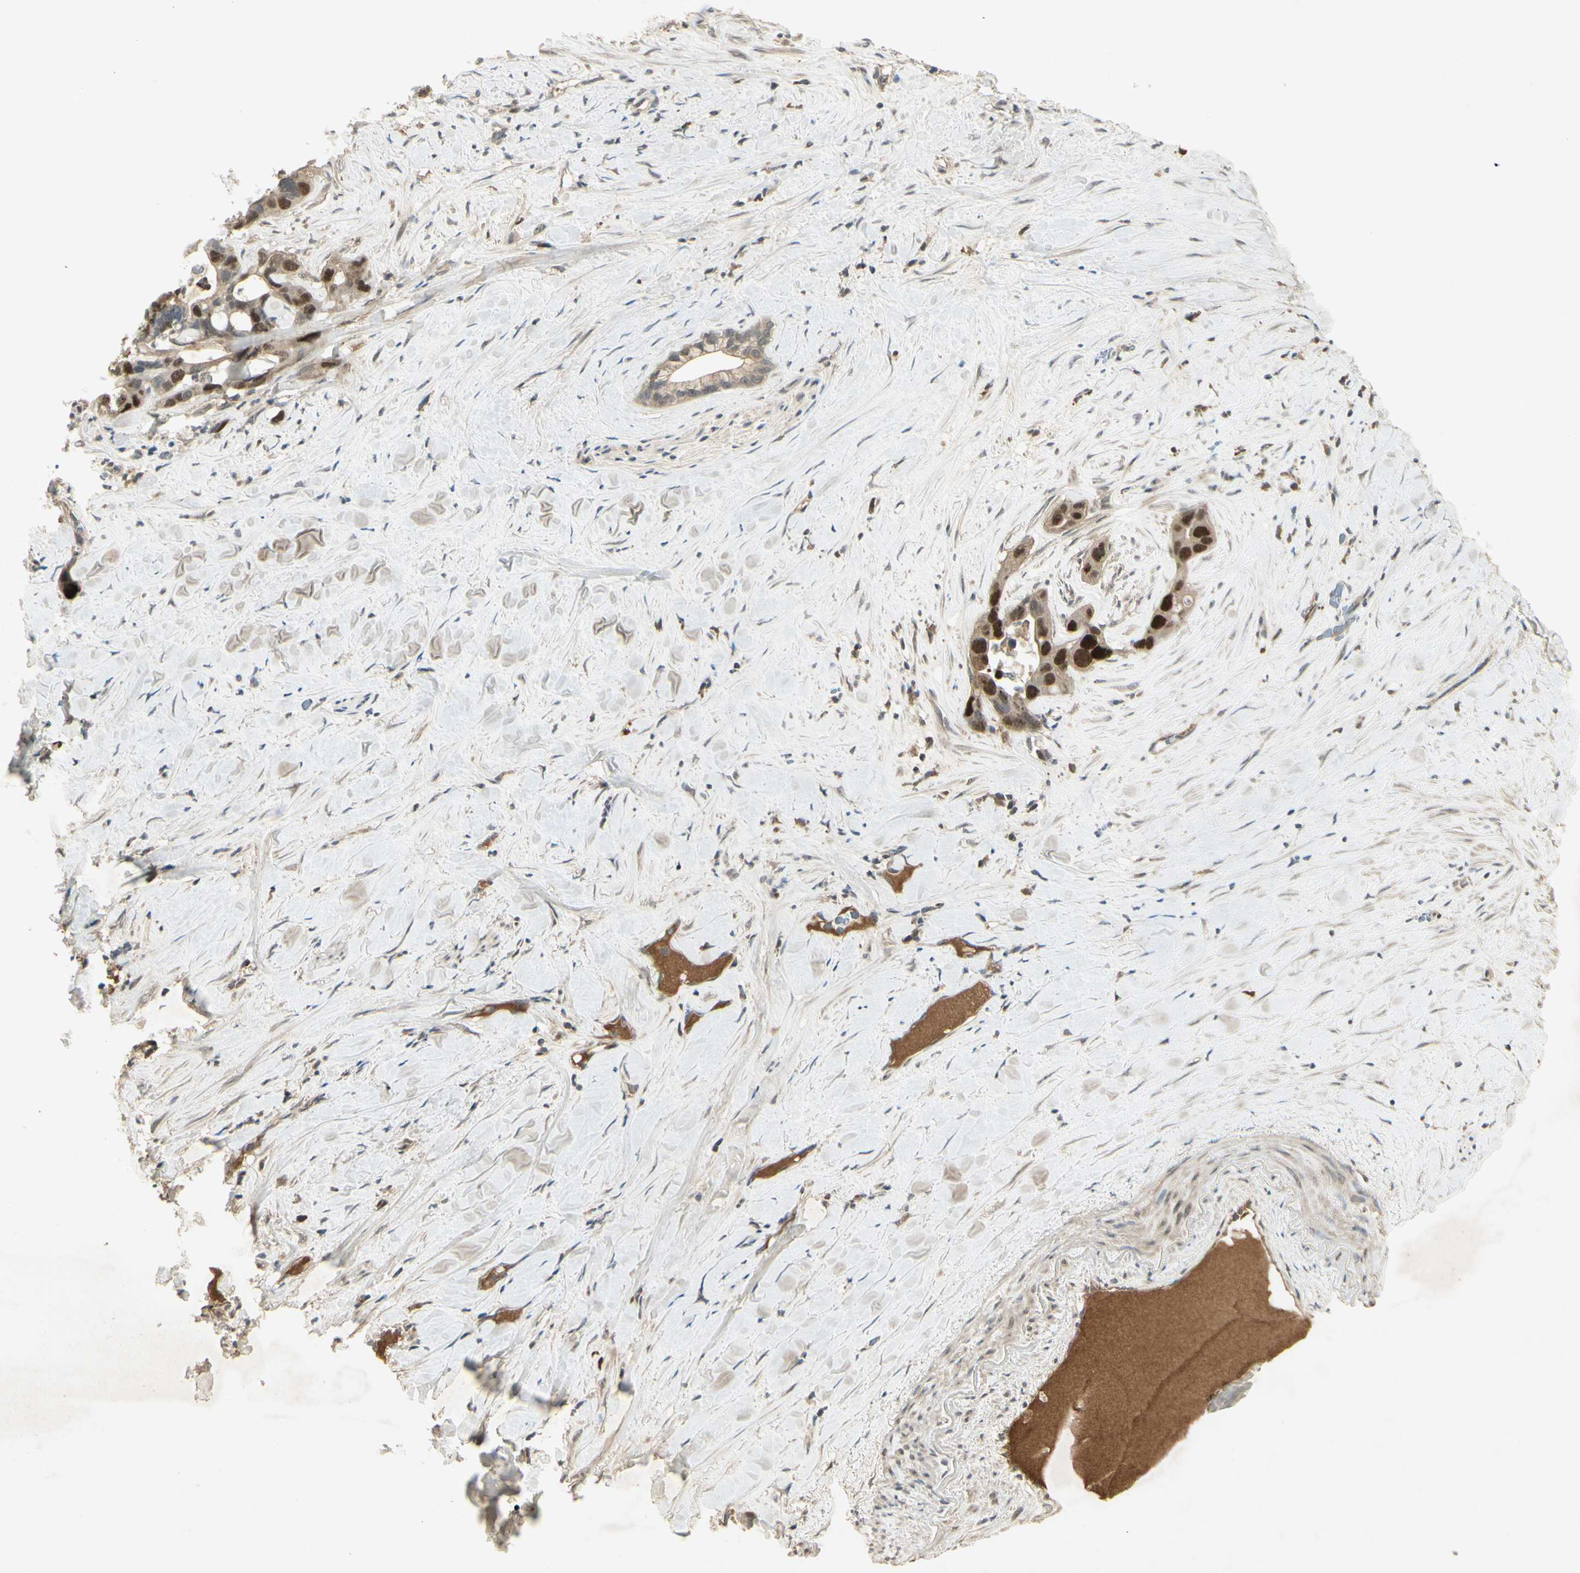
{"staining": {"intensity": "strong", "quantity": "25%-75%", "location": "nuclear"}, "tissue": "liver cancer", "cell_type": "Tumor cells", "image_type": "cancer", "snomed": [{"axis": "morphology", "description": "Cholangiocarcinoma"}, {"axis": "topography", "description": "Liver"}], "caption": "This is a photomicrograph of immunohistochemistry (IHC) staining of liver cancer, which shows strong positivity in the nuclear of tumor cells.", "gene": "RAD18", "patient": {"sex": "female", "age": 65}}